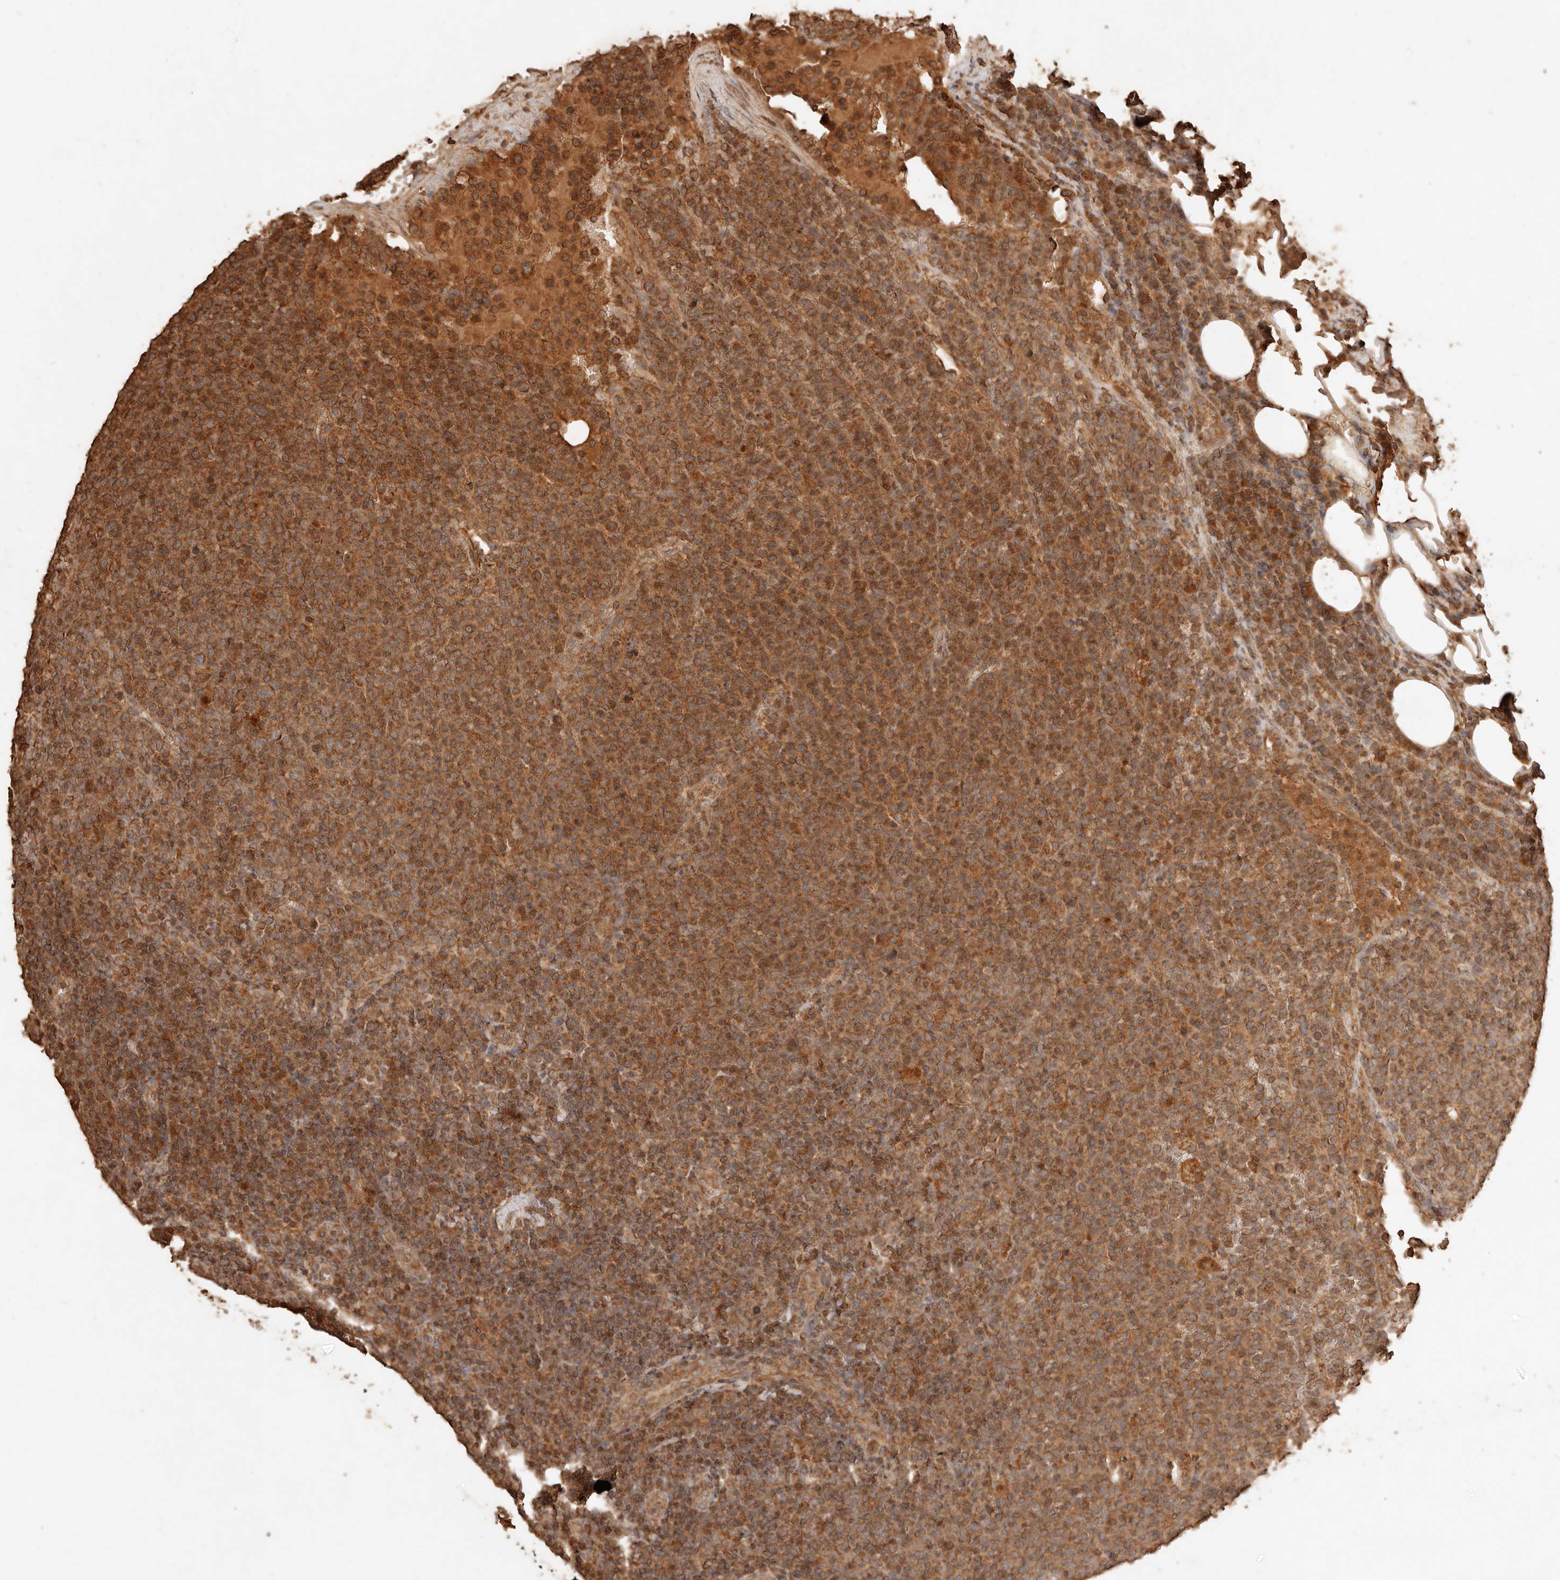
{"staining": {"intensity": "moderate", "quantity": ">75%", "location": "cytoplasmic/membranous"}, "tissue": "lymphoma", "cell_type": "Tumor cells", "image_type": "cancer", "snomed": [{"axis": "morphology", "description": "Malignant lymphoma, non-Hodgkin's type, High grade"}, {"axis": "topography", "description": "Lymph node"}], "caption": "The histopathology image exhibits immunohistochemical staining of malignant lymphoma, non-Hodgkin's type (high-grade). There is moderate cytoplasmic/membranous positivity is appreciated in about >75% of tumor cells.", "gene": "FAM180B", "patient": {"sex": "male", "age": 61}}